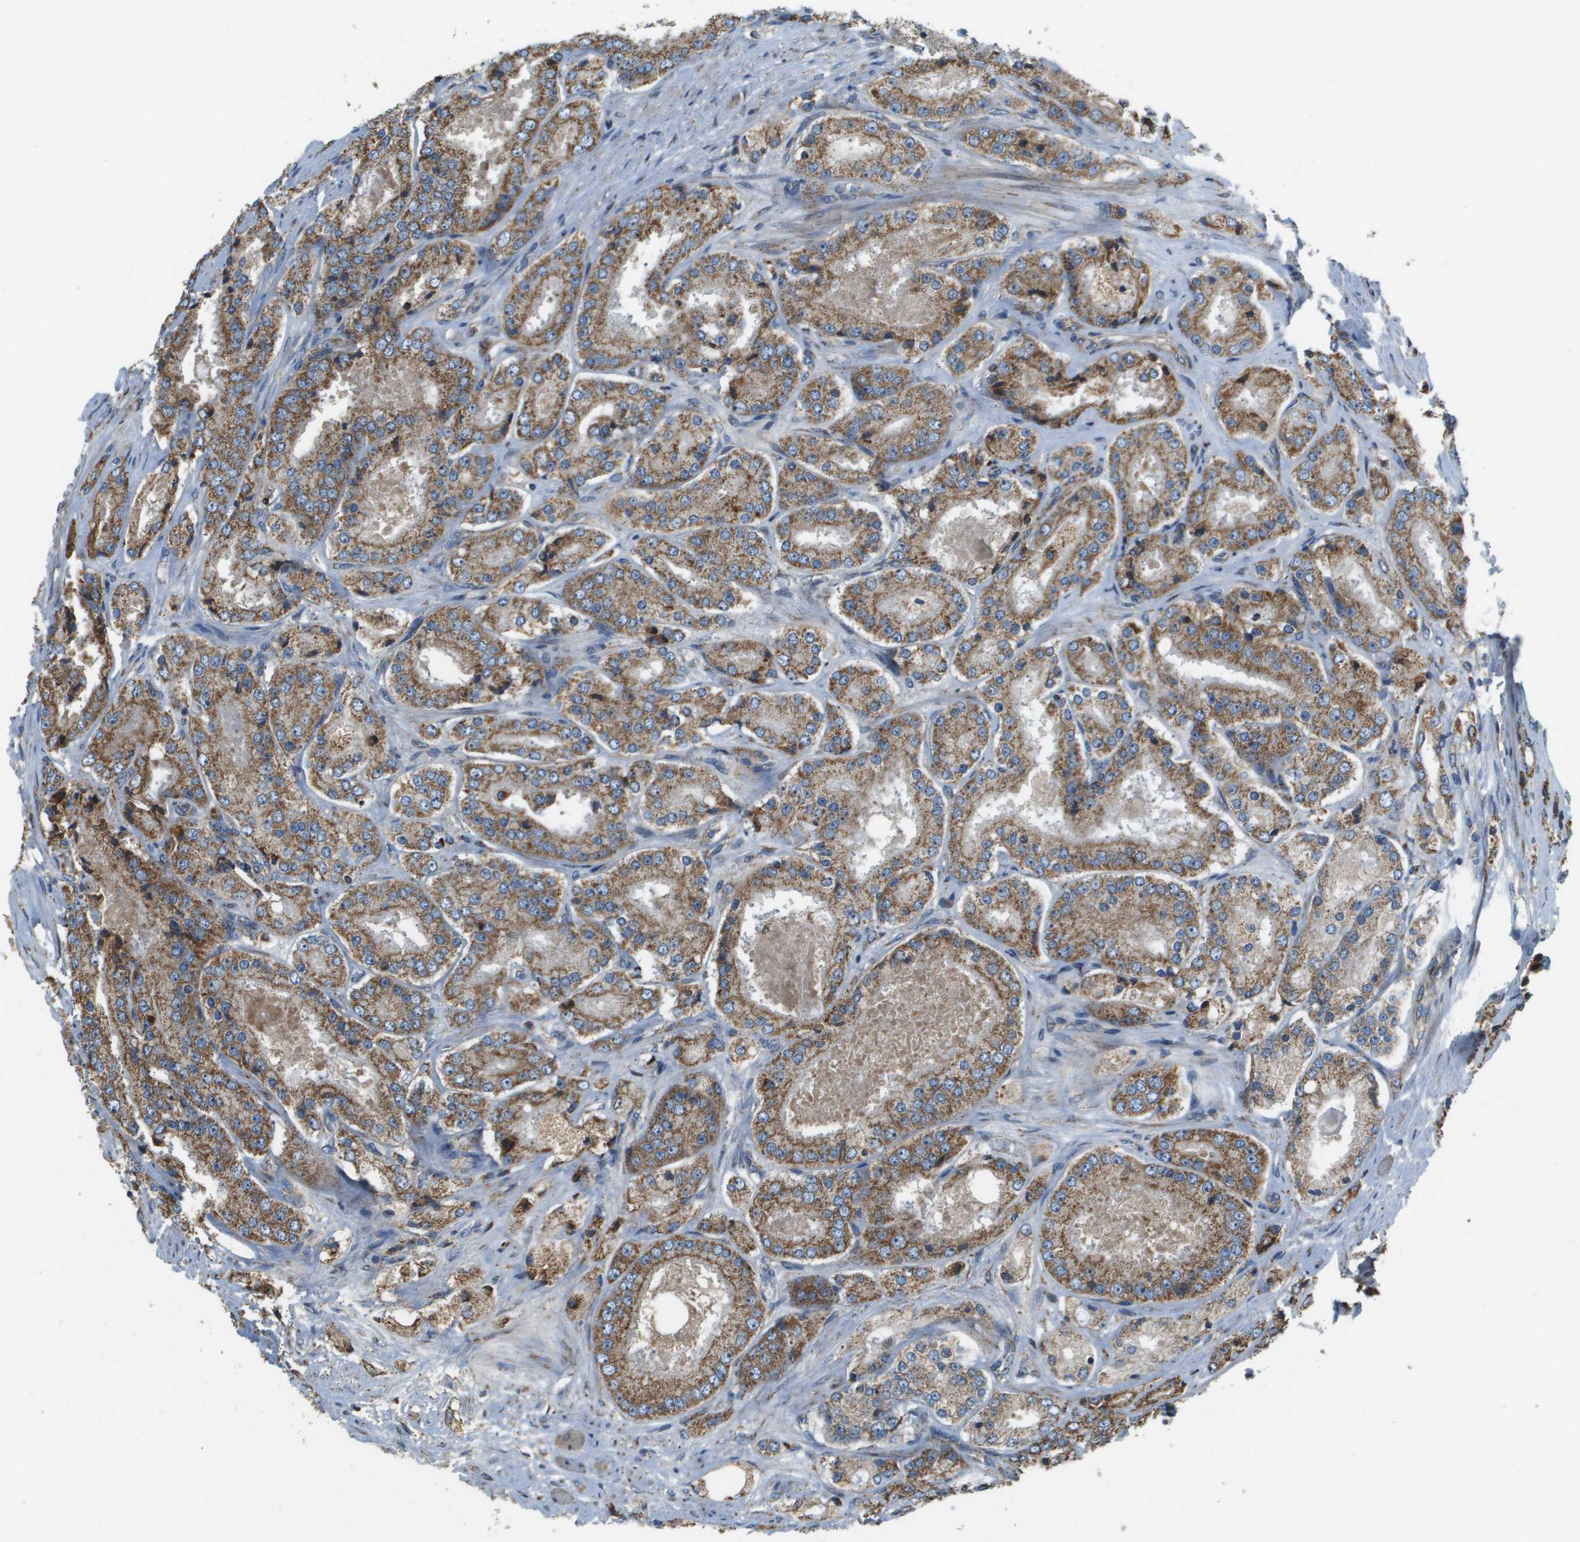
{"staining": {"intensity": "moderate", "quantity": ">75%", "location": "cytoplasmic/membranous"}, "tissue": "prostate cancer", "cell_type": "Tumor cells", "image_type": "cancer", "snomed": [{"axis": "morphology", "description": "Adenocarcinoma, High grade"}, {"axis": "topography", "description": "Prostate"}], "caption": "Protein staining shows moderate cytoplasmic/membranous staining in approximately >75% of tumor cells in high-grade adenocarcinoma (prostate).", "gene": "NRK", "patient": {"sex": "male", "age": 65}}